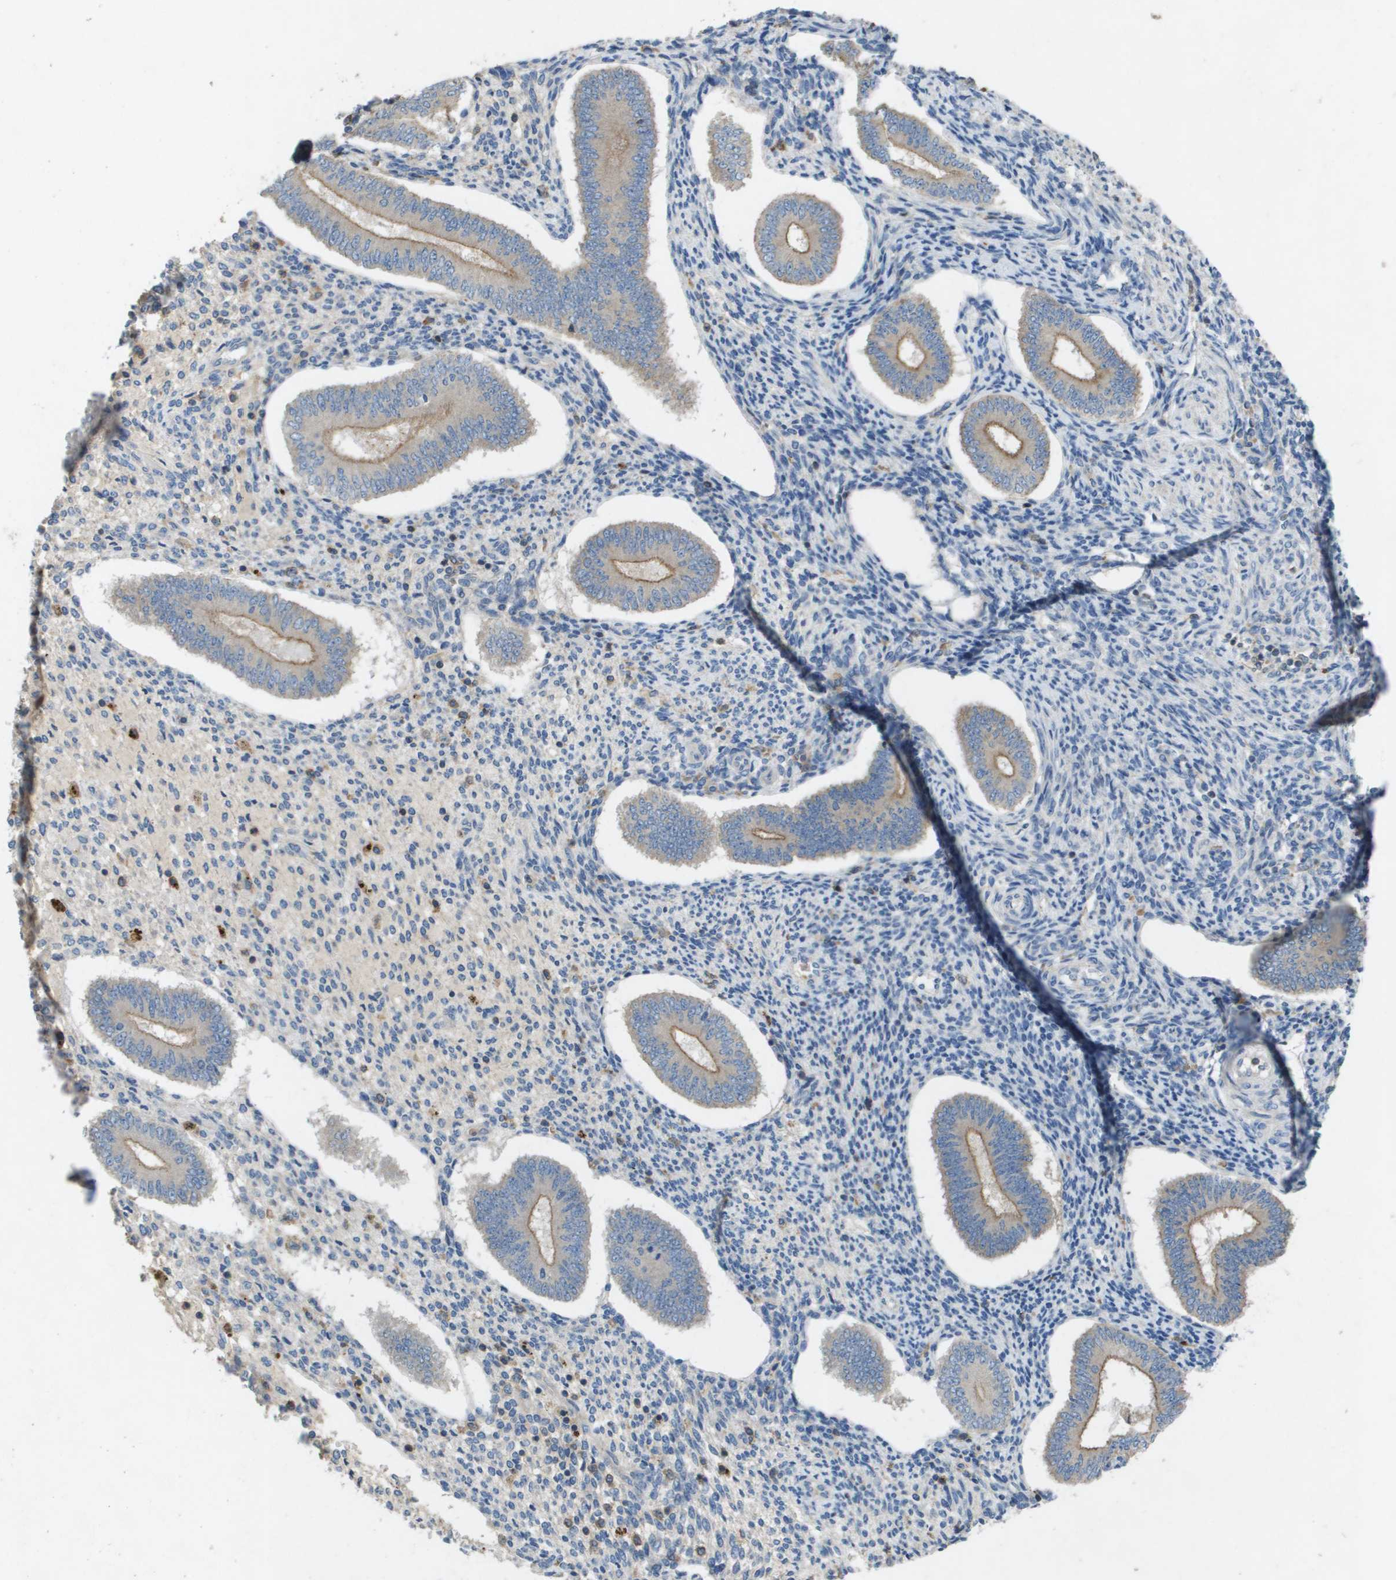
{"staining": {"intensity": "negative", "quantity": "none", "location": "none"}, "tissue": "endometrium", "cell_type": "Cells in endometrial stroma", "image_type": "normal", "snomed": [{"axis": "morphology", "description": "Normal tissue, NOS"}, {"axis": "topography", "description": "Endometrium"}], "caption": "Immunohistochemical staining of normal endometrium reveals no significant staining in cells in endometrial stroma. (DAB (3,3'-diaminobenzidine) immunohistochemistry, high magnification).", "gene": "CLCA4", "patient": {"sex": "female", "age": 42}}